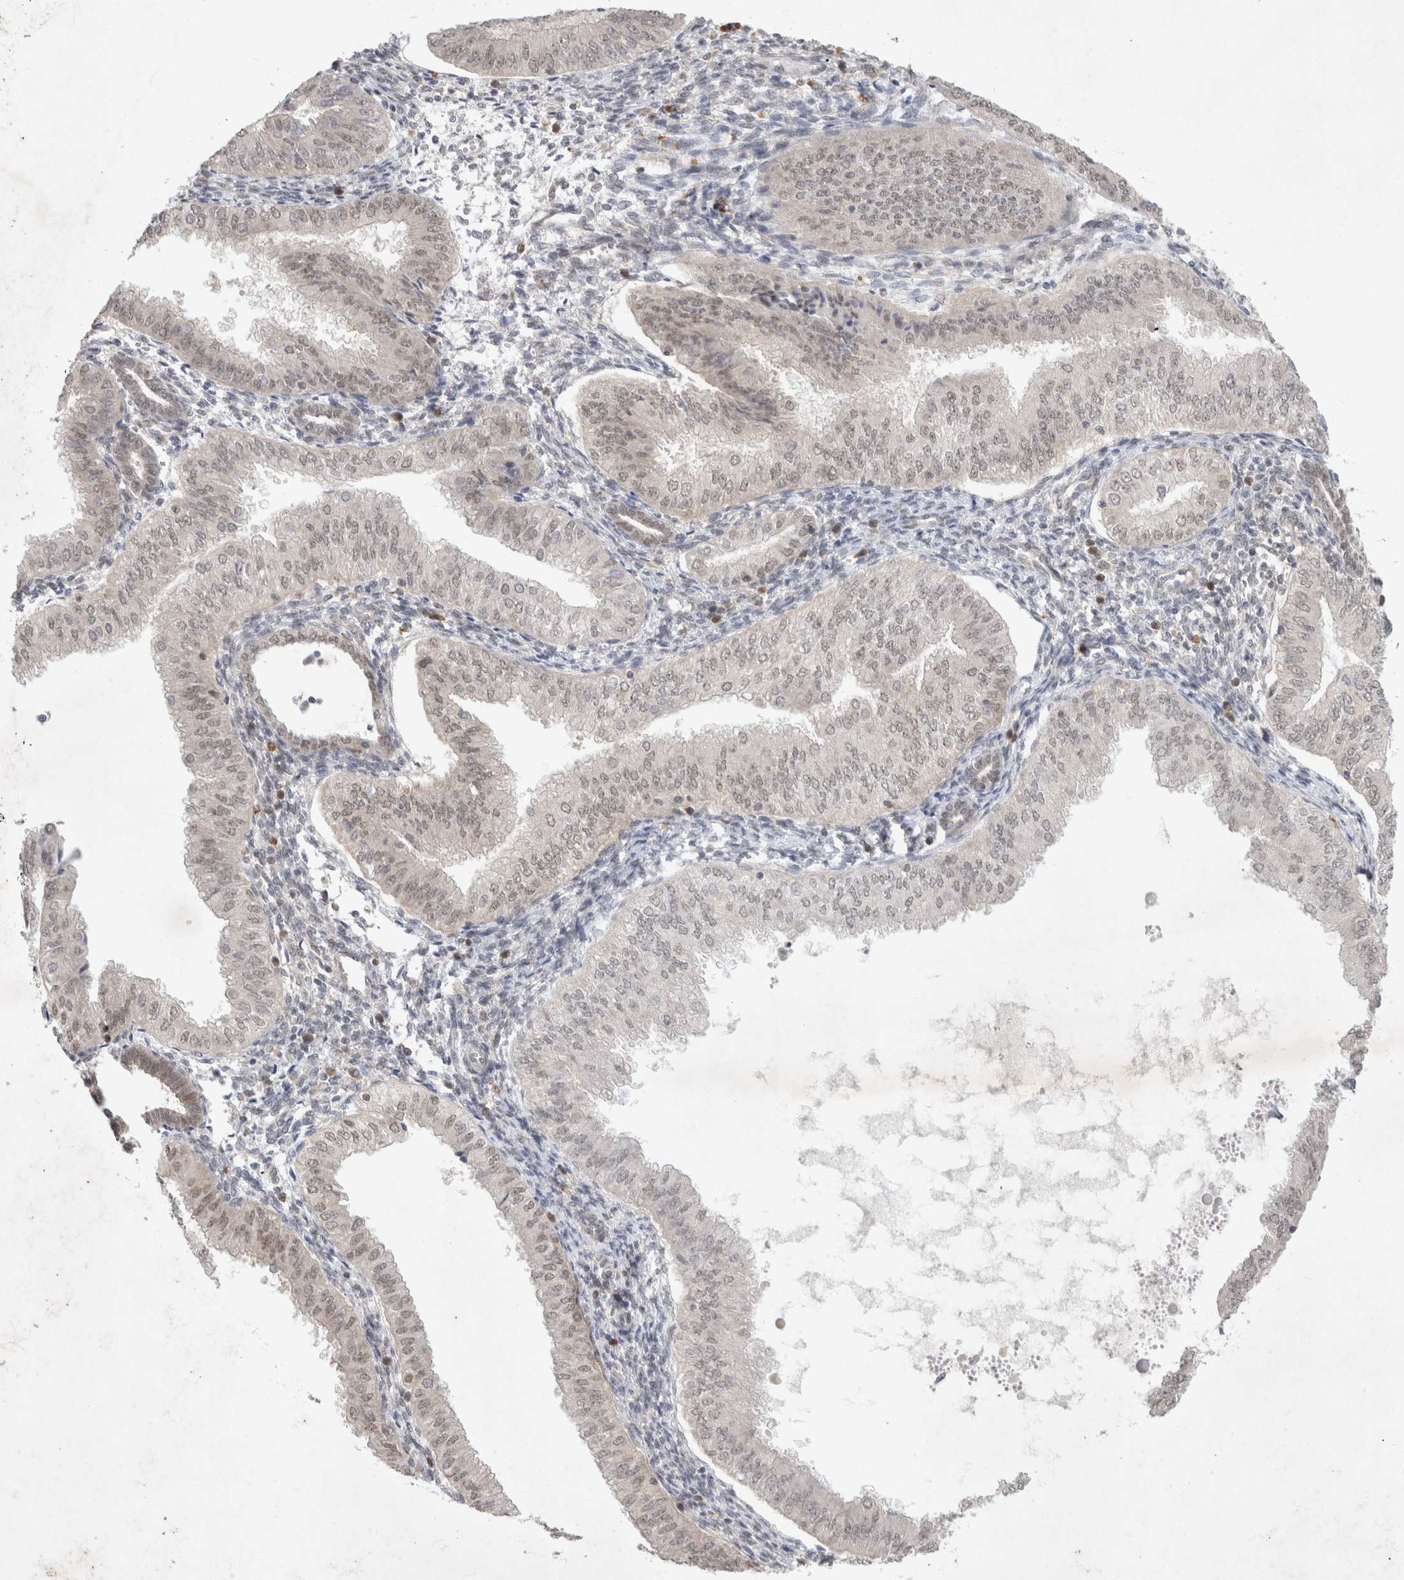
{"staining": {"intensity": "weak", "quantity": "25%-75%", "location": "nuclear"}, "tissue": "endometrial cancer", "cell_type": "Tumor cells", "image_type": "cancer", "snomed": [{"axis": "morphology", "description": "Normal tissue, NOS"}, {"axis": "morphology", "description": "Adenocarcinoma, NOS"}, {"axis": "topography", "description": "Endometrium"}], "caption": "Protein expression analysis of endometrial cancer reveals weak nuclear positivity in approximately 25%-75% of tumor cells. (Brightfield microscopy of DAB IHC at high magnification).", "gene": "FBXO42", "patient": {"sex": "female", "age": 53}}